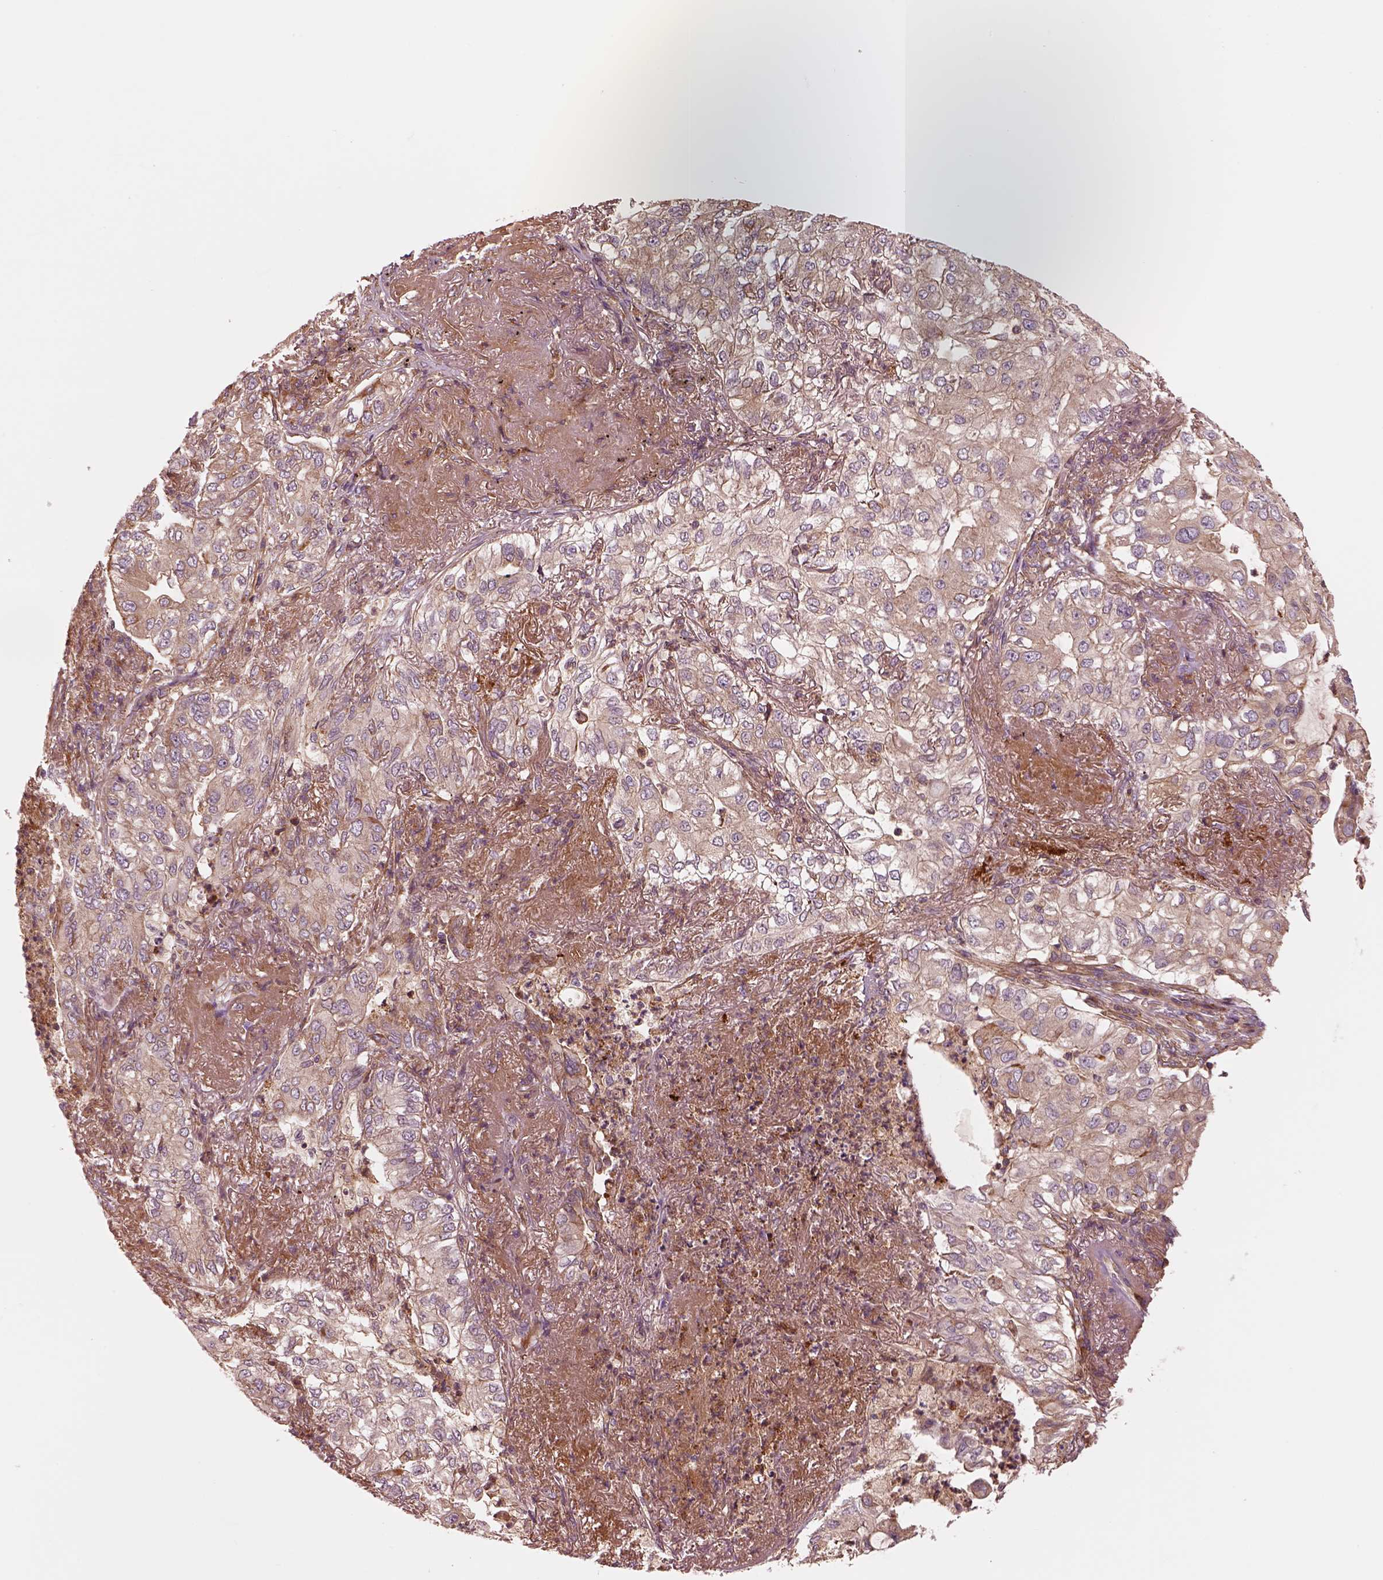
{"staining": {"intensity": "weak", "quantity": "<25%", "location": "cytoplasmic/membranous"}, "tissue": "lung cancer", "cell_type": "Tumor cells", "image_type": "cancer", "snomed": [{"axis": "morphology", "description": "Adenocarcinoma, NOS"}, {"axis": "topography", "description": "Lung"}], "caption": "The photomicrograph reveals no significant expression in tumor cells of lung cancer (adenocarcinoma).", "gene": "ASCC2", "patient": {"sex": "female", "age": 73}}